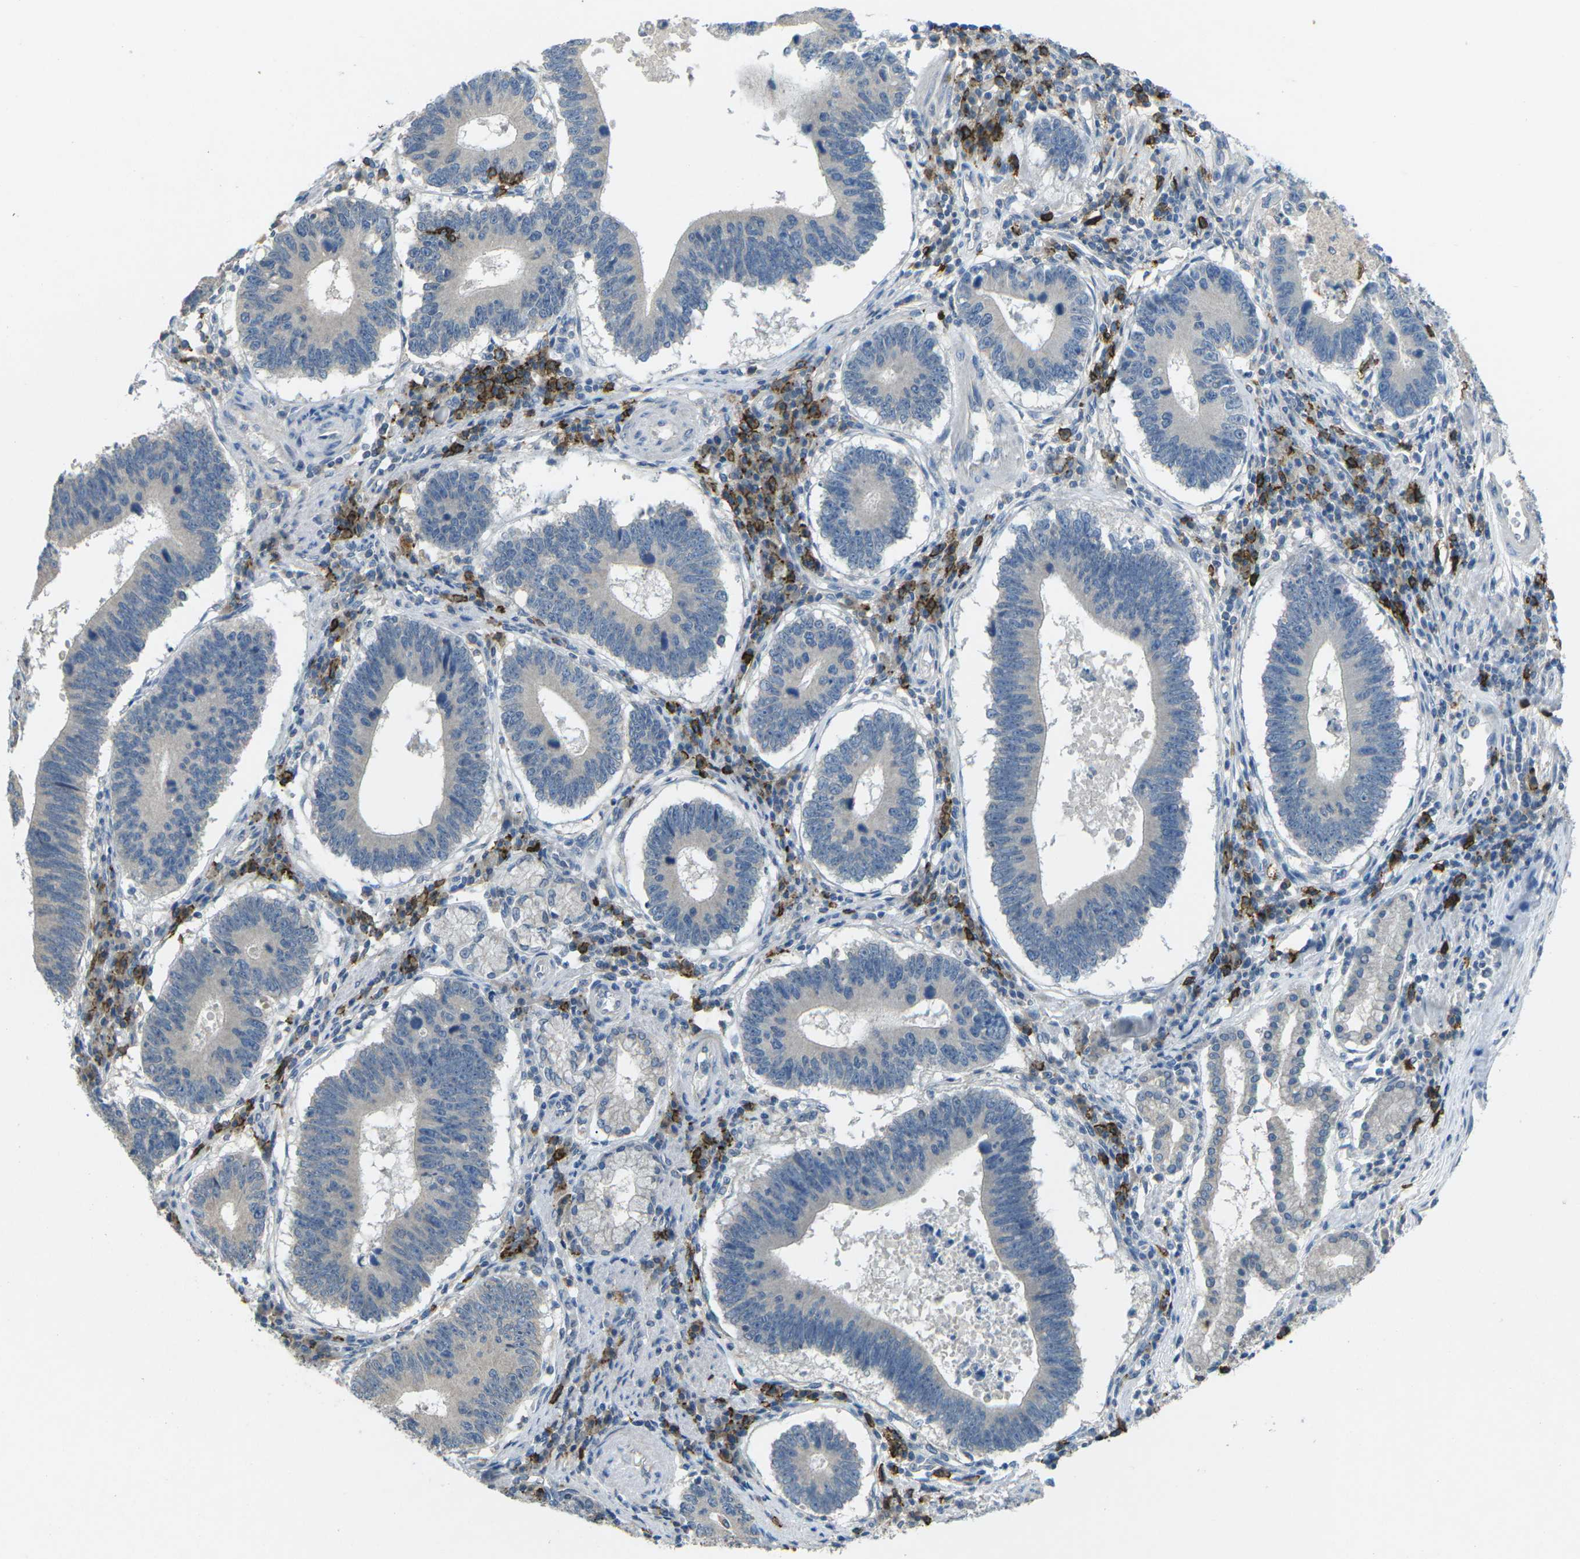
{"staining": {"intensity": "negative", "quantity": "none", "location": "none"}, "tissue": "stomach cancer", "cell_type": "Tumor cells", "image_type": "cancer", "snomed": [{"axis": "morphology", "description": "Adenocarcinoma, NOS"}, {"axis": "topography", "description": "Stomach"}], "caption": "This histopathology image is of stomach adenocarcinoma stained with immunohistochemistry to label a protein in brown with the nuclei are counter-stained blue. There is no expression in tumor cells.", "gene": "CD19", "patient": {"sex": "male", "age": 59}}